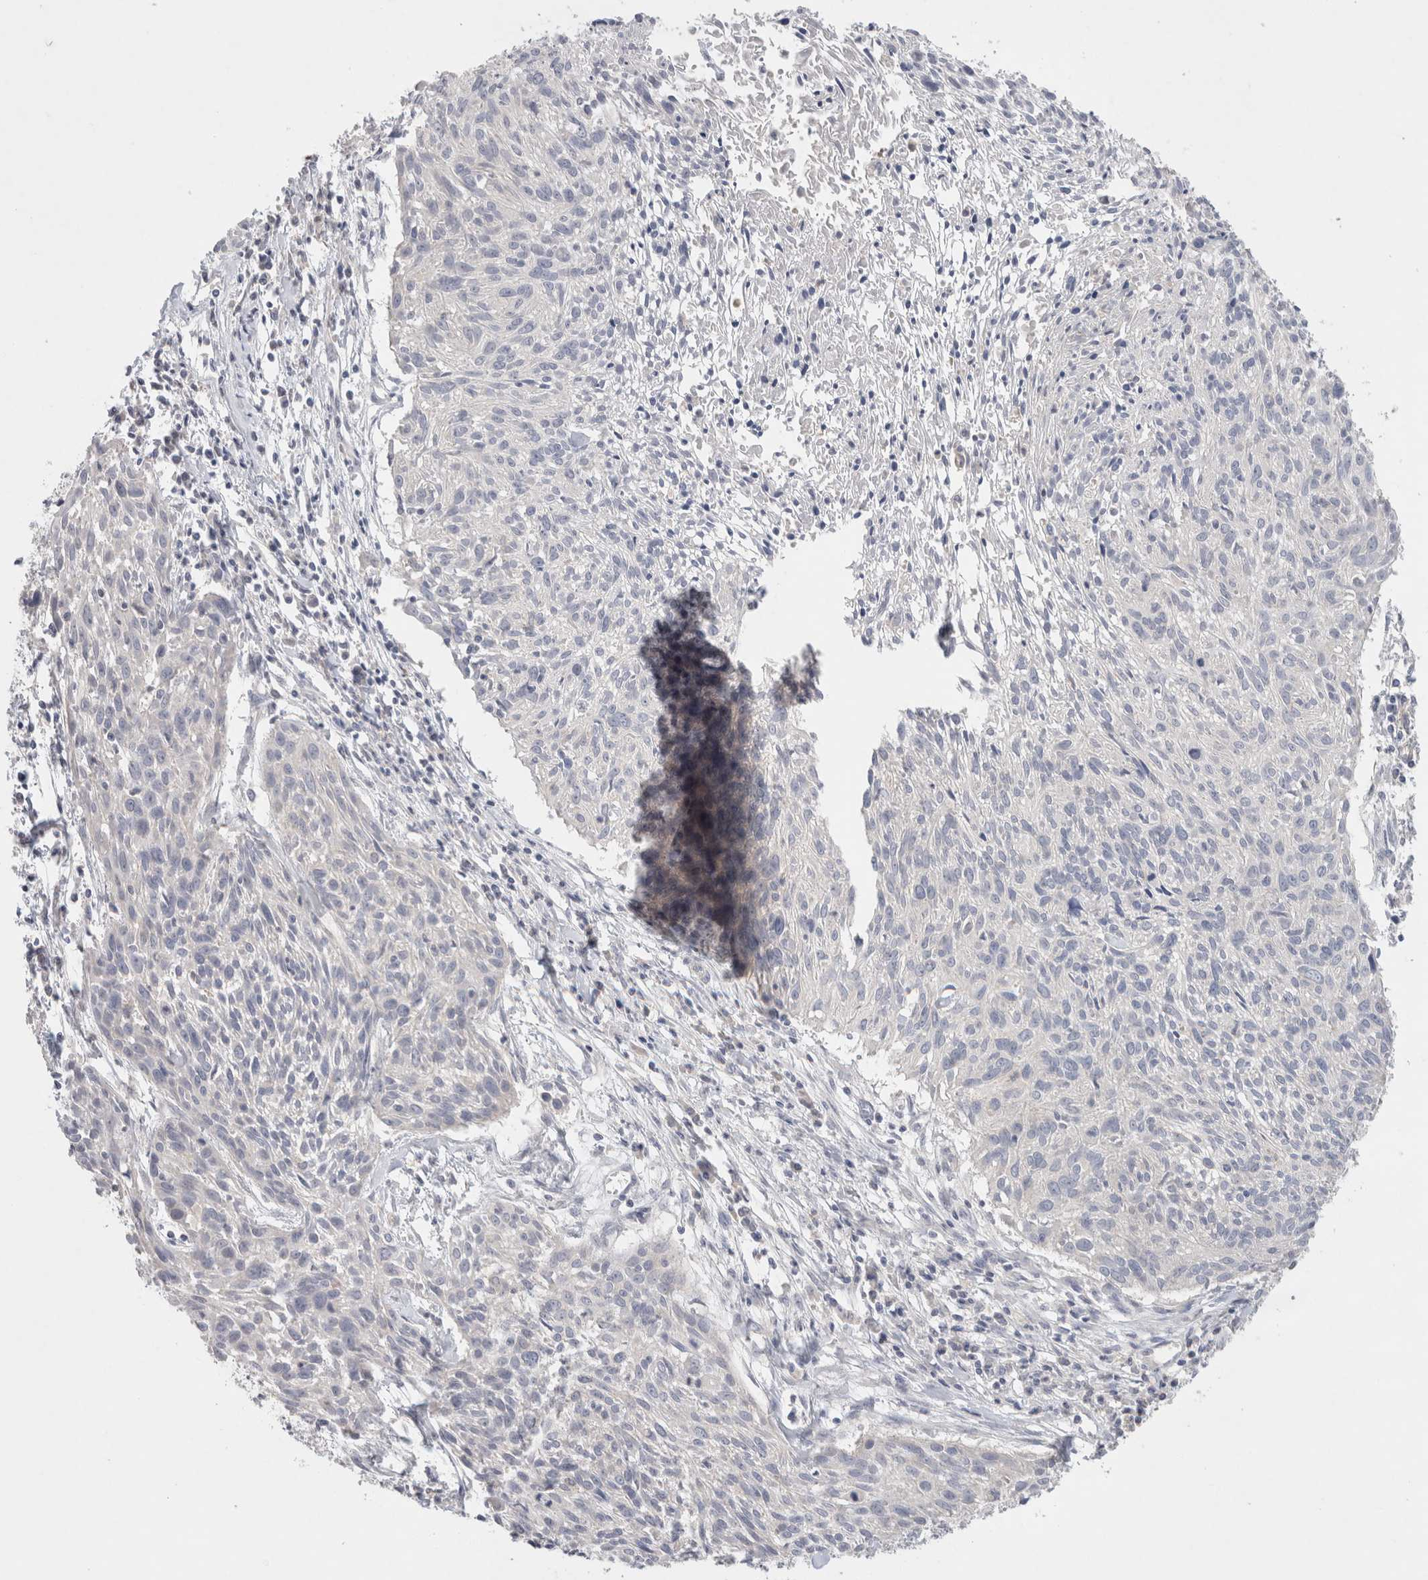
{"staining": {"intensity": "negative", "quantity": "none", "location": "none"}, "tissue": "cervical cancer", "cell_type": "Tumor cells", "image_type": "cancer", "snomed": [{"axis": "morphology", "description": "Squamous cell carcinoma, NOS"}, {"axis": "topography", "description": "Cervix"}], "caption": "Immunohistochemistry photomicrograph of neoplastic tissue: human cervical cancer (squamous cell carcinoma) stained with DAB (3,3'-diaminobenzidine) displays no significant protein positivity in tumor cells.", "gene": "MPP2", "patient": {"sex": "female", "age": 51}}